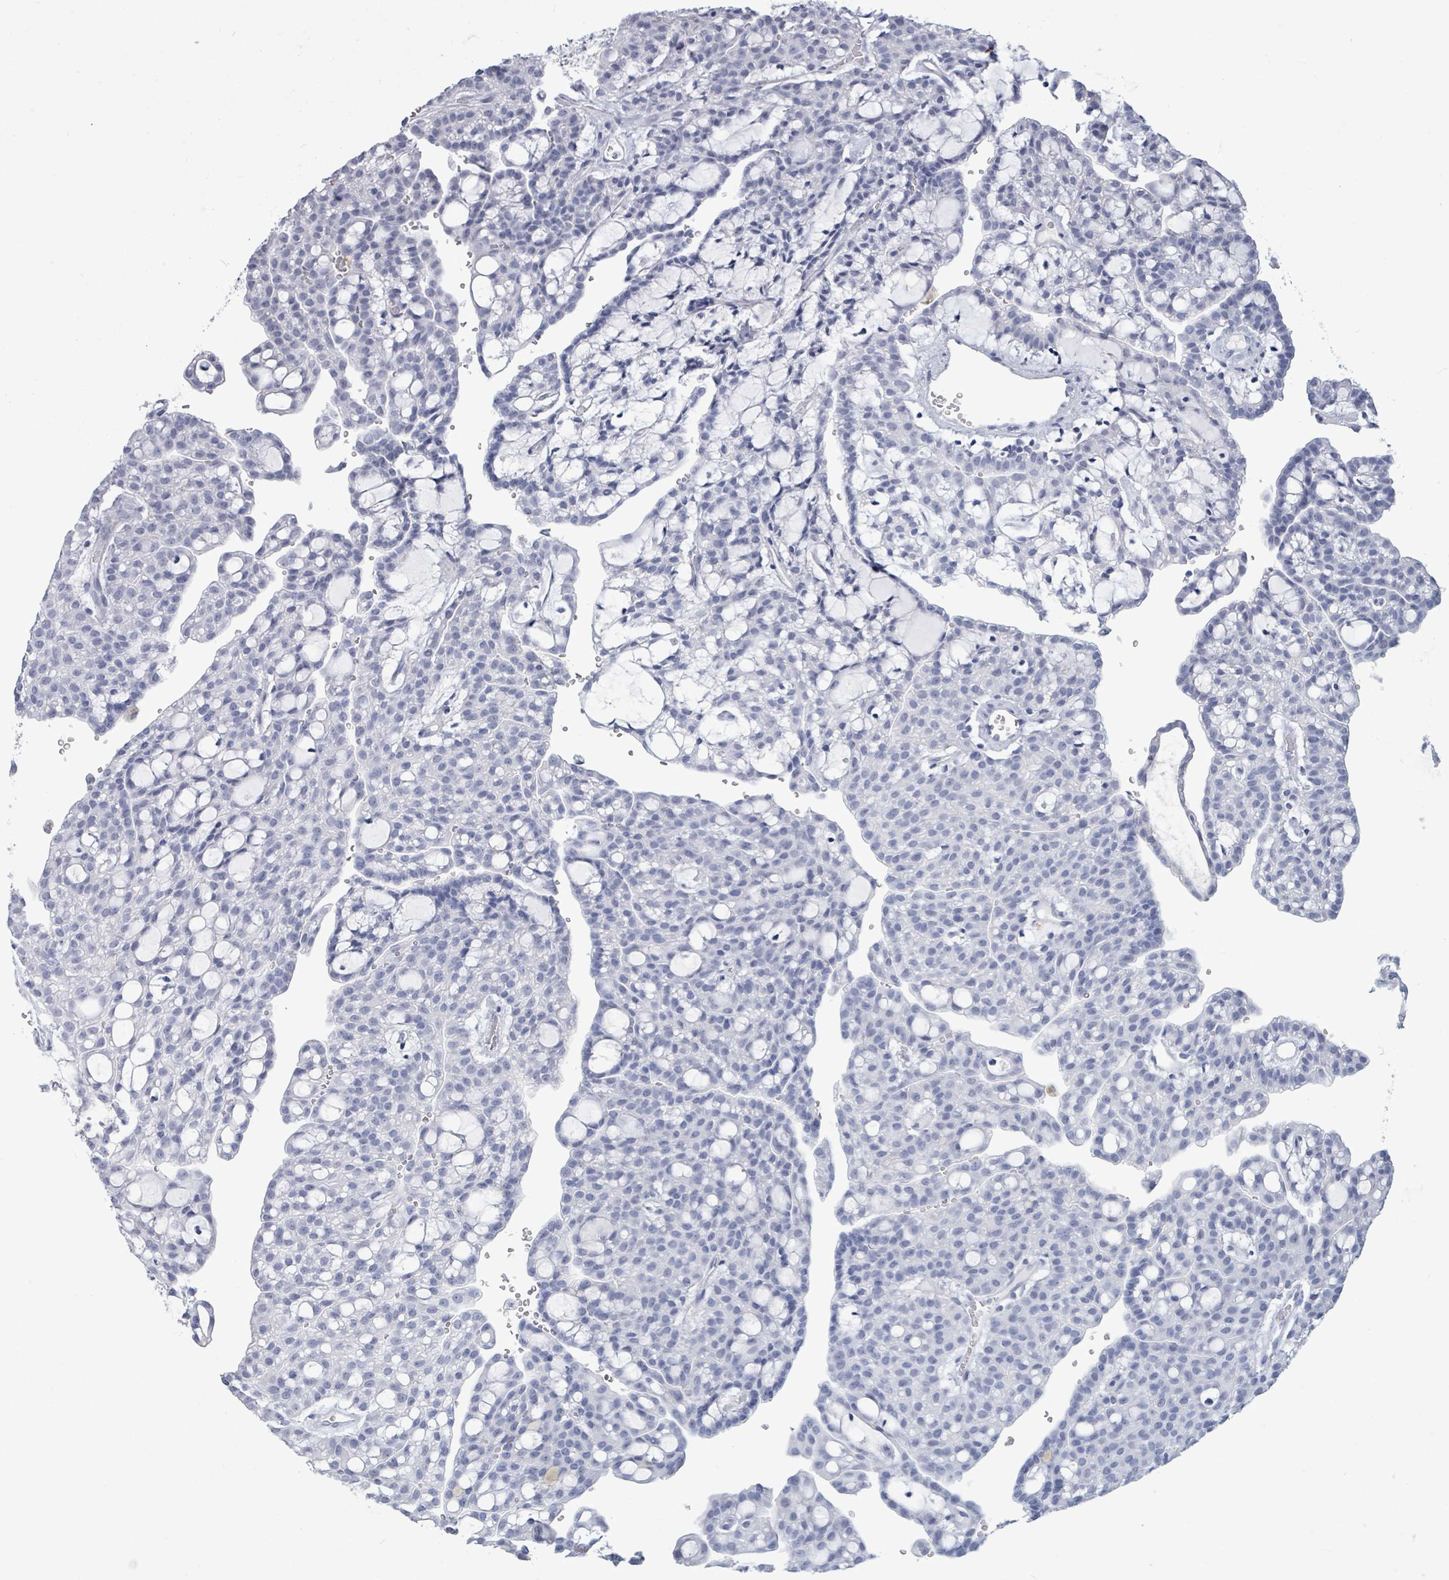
{"staining": {"intensity": "negative", "quantity": "none", "location": "none"}, "tissue": "renal cancer", "cell_type": "Tumor cells", "image_type": "cancer", "snomed": [{"axis": "morphology", "description": "Adenocarcinoma, NOS"}, {"axis": "topography", "description": "Kidney"}], "caption": "This is an immunohistochemistry image of human renal cancer (adenocarcinoma). There is no expression in tumor cells.", "gene": "NKX2-1", "patient": {"sex": "male", "age": 63}}